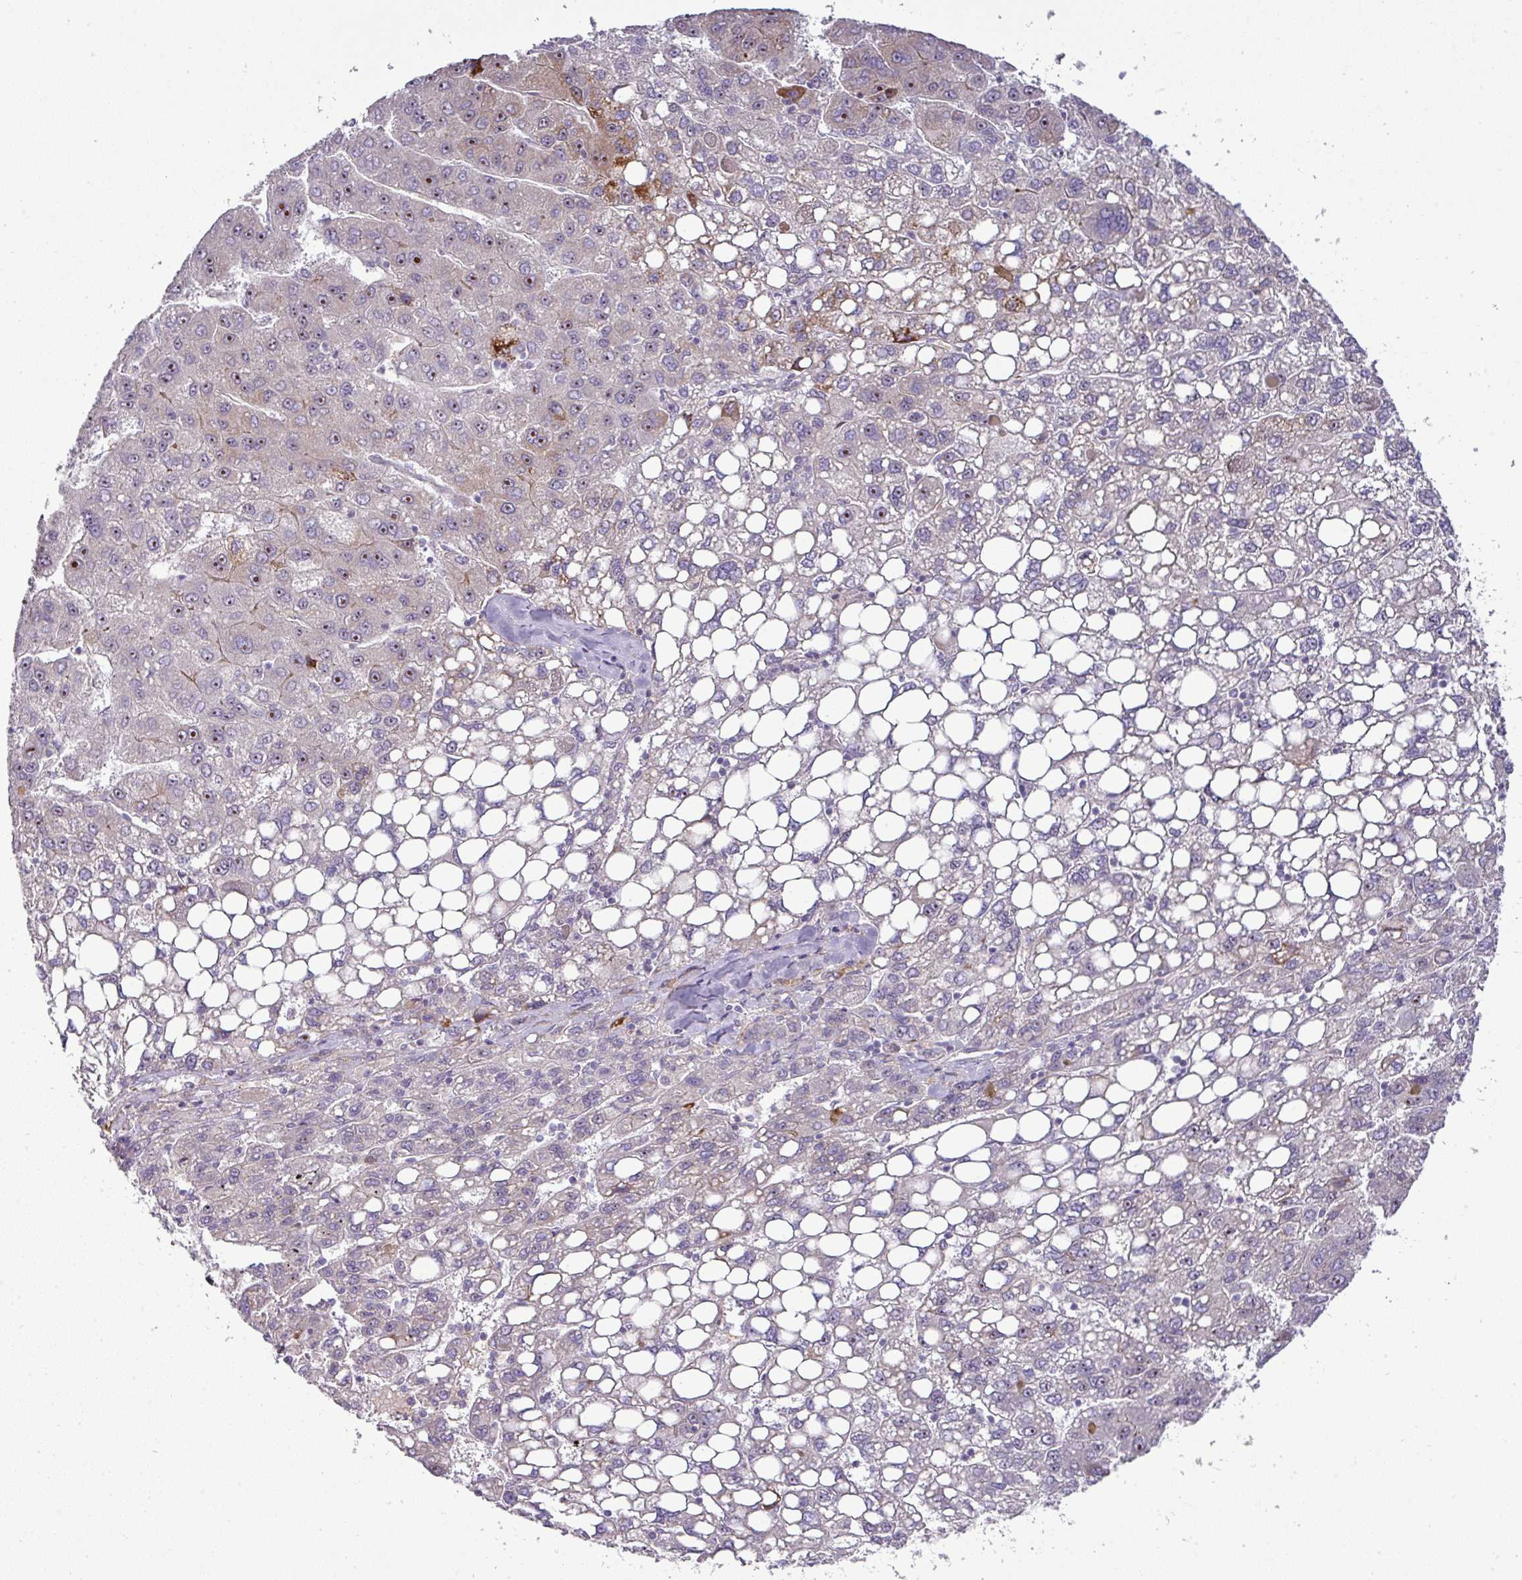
{"staining": {"intensity": "moderate", "quantity": "25%-75%", "location": "nuclear"}, "tissue": "liver cancer", "cell_type": "Tumor cells", "image_type": "cancer", "snomed": [{"axis": "morphology", "description": "Carcinoma, Hepatocellular, NOS"}, {"axis": "topography", "description": "Liver"}], "caption": "Brown immunohistochemical staining in human liver cancer (hepatocellular carcinoma) exhibits moderate nuclear staining in approximately 25%-75% of tumor cells. (Stains: DAB (3,3'-diaminobenzidine) in brown, nuclei in blue, Microscopy: brightfield microscopy at high magnification).", "gene": "ATP6V1F", "patient": {"sex": "female", "age": 82}}